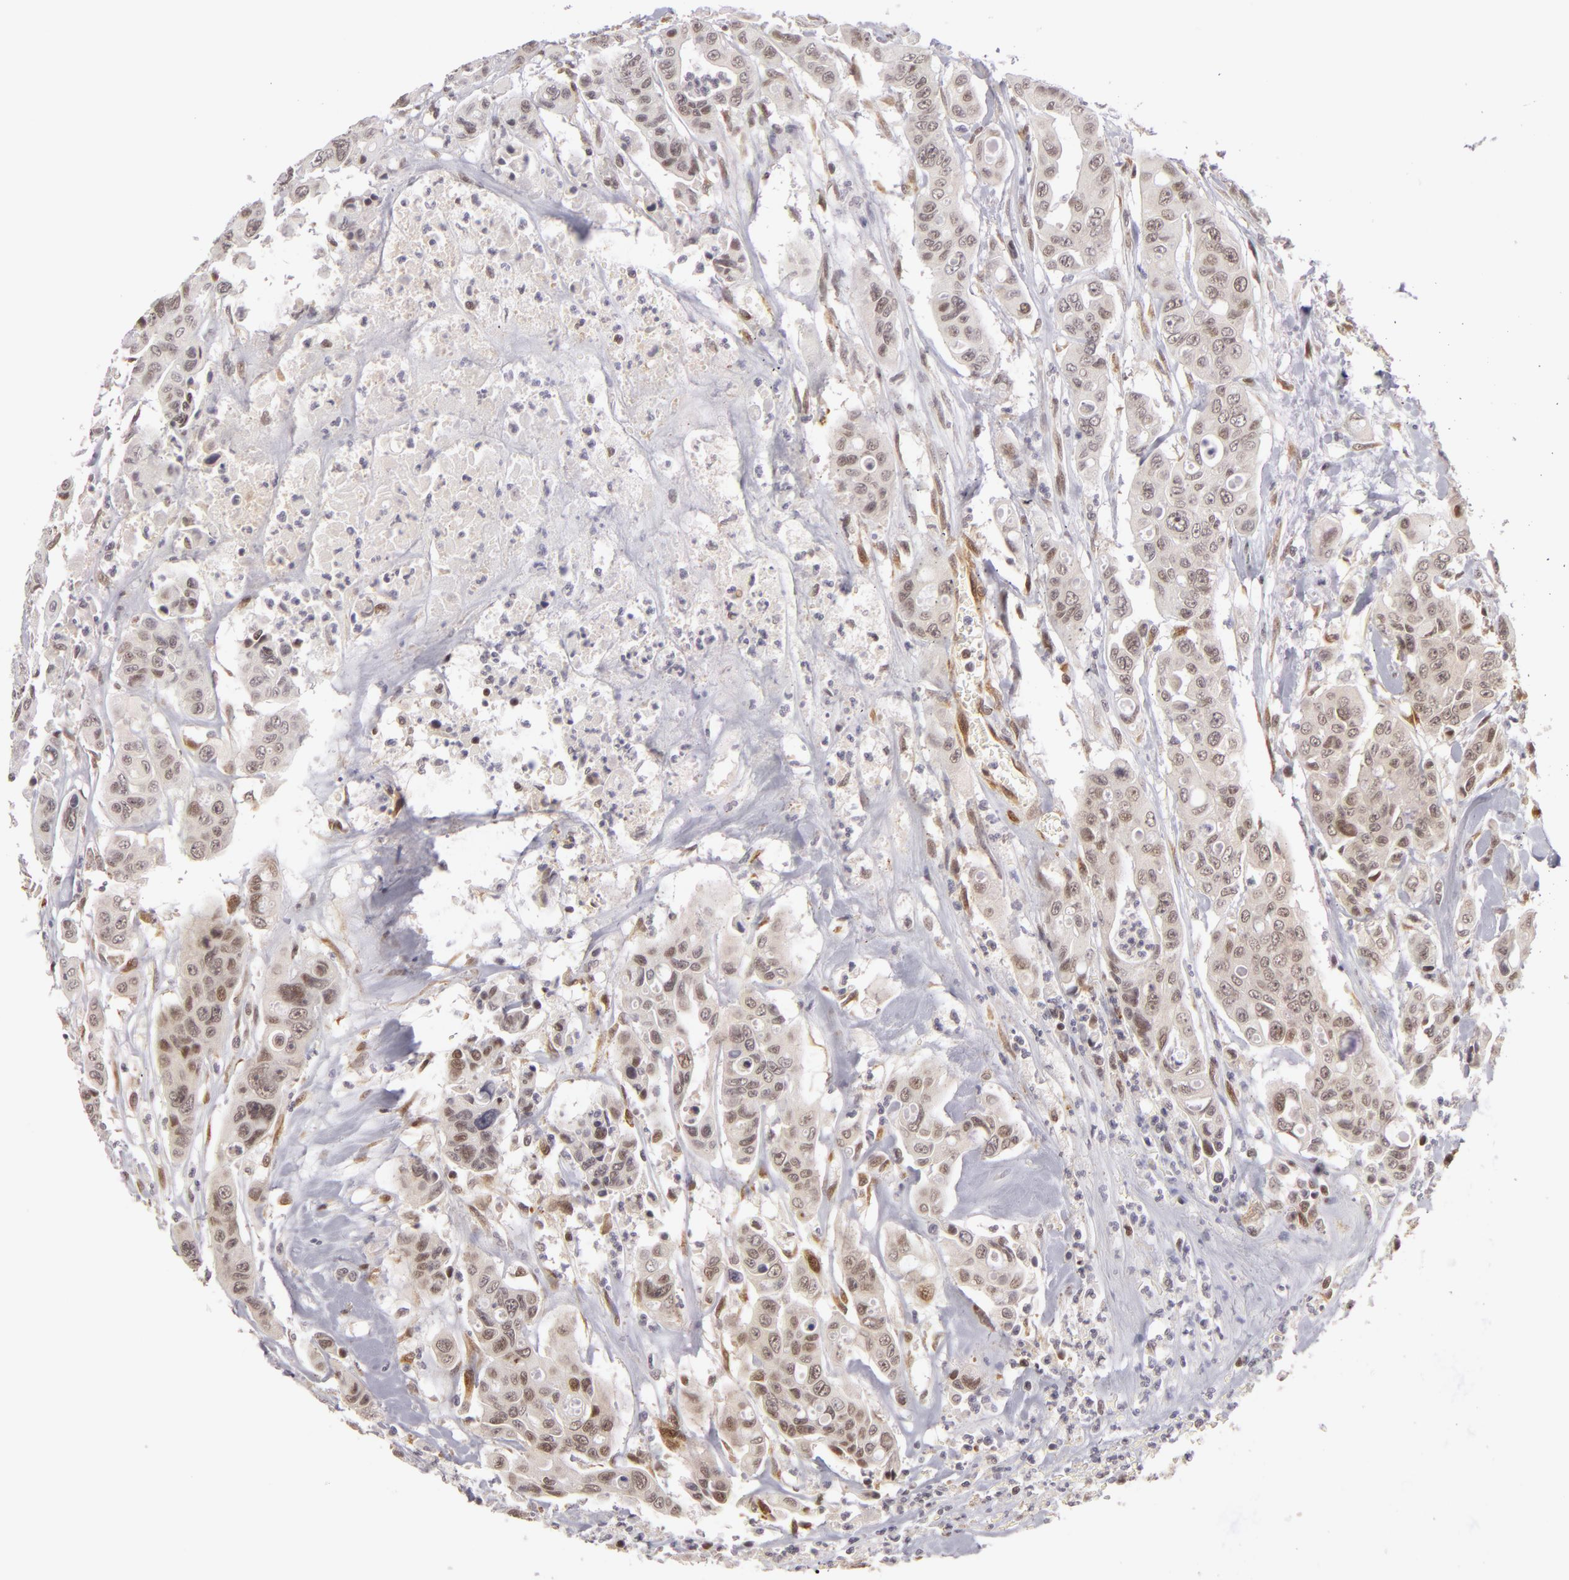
{"staining": {"intensity": "weak", "quantity": "25%-75%", "location": "cytoplasmic/membranous,nuclear"}, "tissue": "colorectal cancer", "cell_type": "Tumor cells", "image_type": "cancer", "snomed": [{"axis": "morphology", "description": "Adenocarcinoma, NOS"}, {"axis": "topography", "description": "Colon"}], "caption": "Protein staining shows weak cytoplasmic/membranous and nuclear expression in about 25%-75% of tumor cells in colorectal adenocarcinoma.", "gene": "ZNF133", "patient": {"sex": "female", "age": 70}}